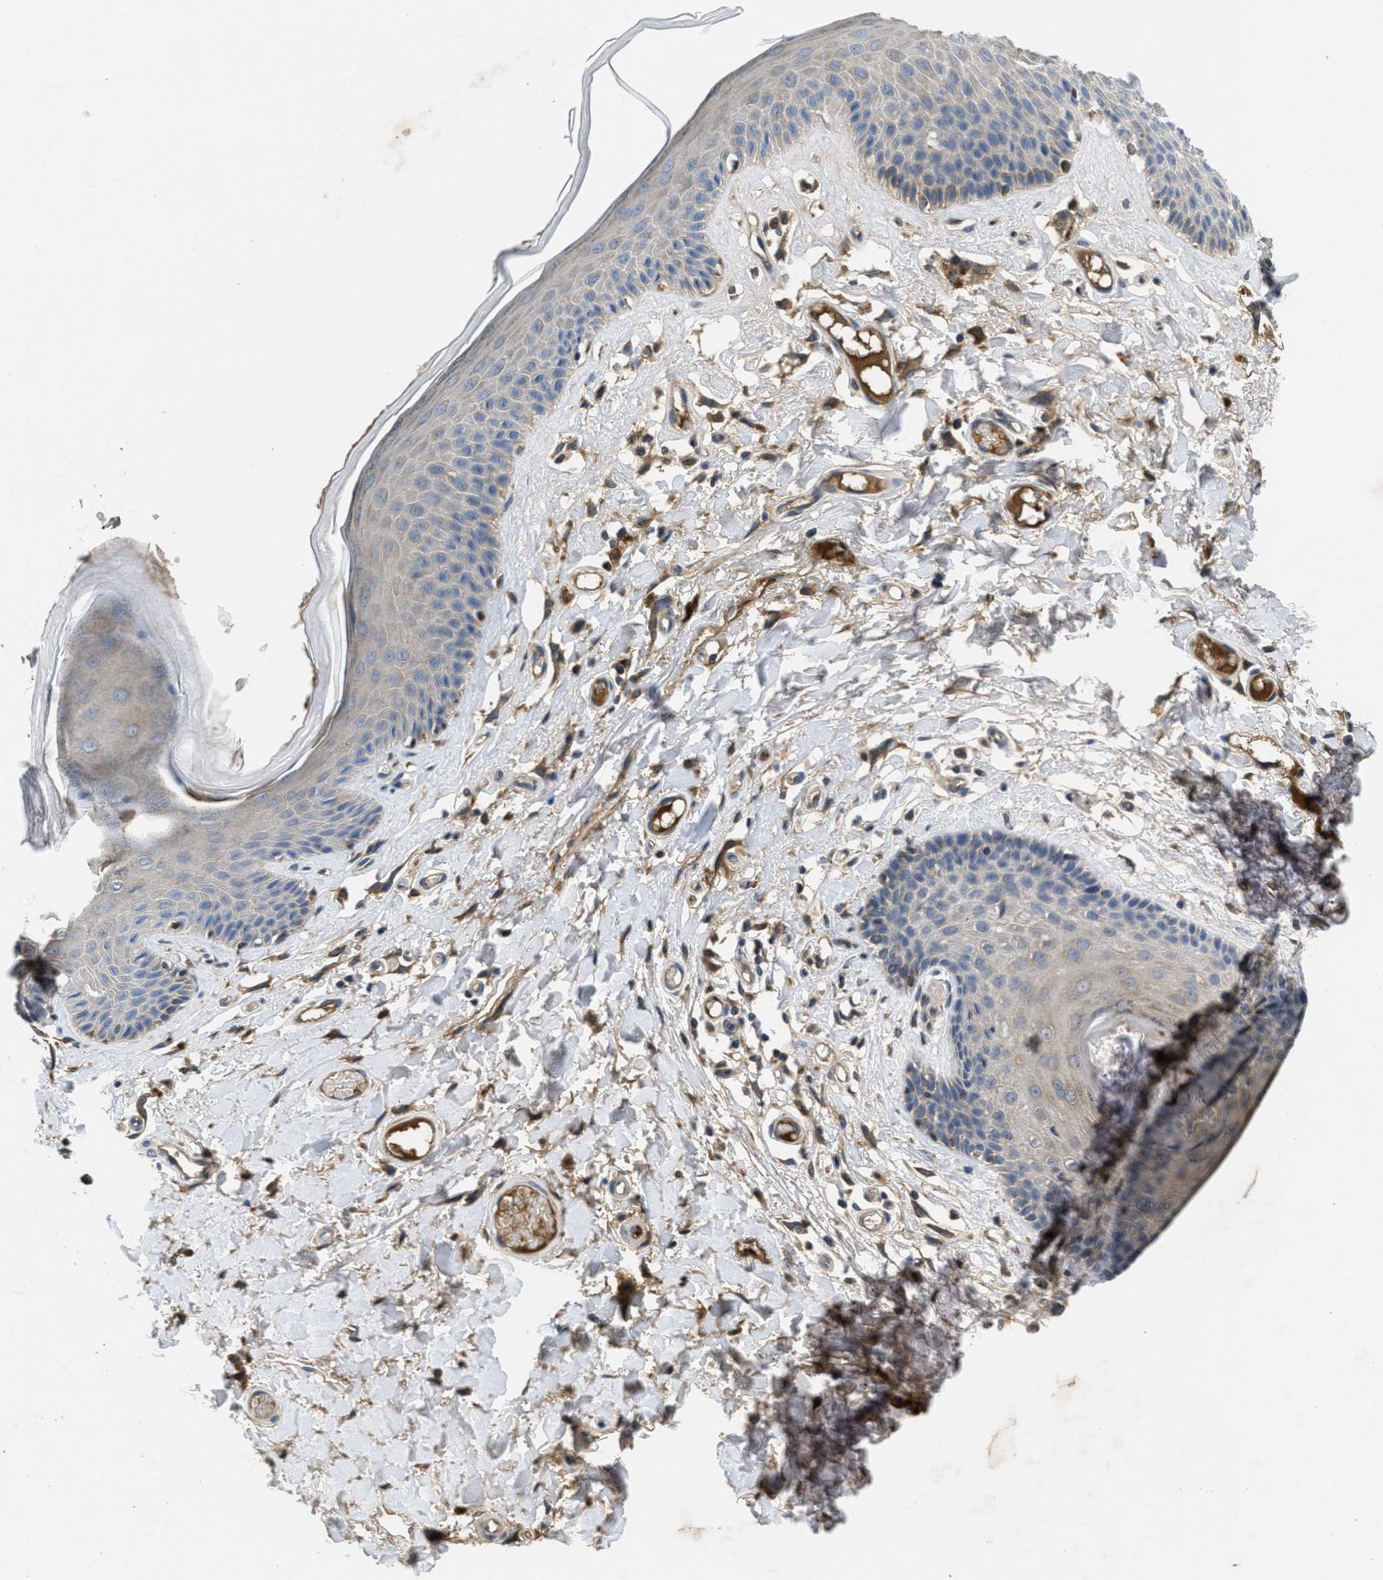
{"staining": {"intensity": "weak", "quantity": "<25%", "location": "cytoplasmic/membranous"}, "tissue": "skin", "cell_type": "Epidermal cells", "image_type": "normal", "snomed": [{"axis": "morphology", "description": "Normal tissue, NOS"}, {"axis": "topography", "description": "Vulva"}], "caption": "Immunohistochemistry (IHC) histopathology image of unremarkable skin: skin stained with DAB displays no significant protein positivity in epidermal cells. Brightfield microscopy of IHC stained with DAB (brown) and hematoxylin (blue), captured at high magnification.", "gene": "GALK1", "patient": {"sex": "female", "age": 73}}